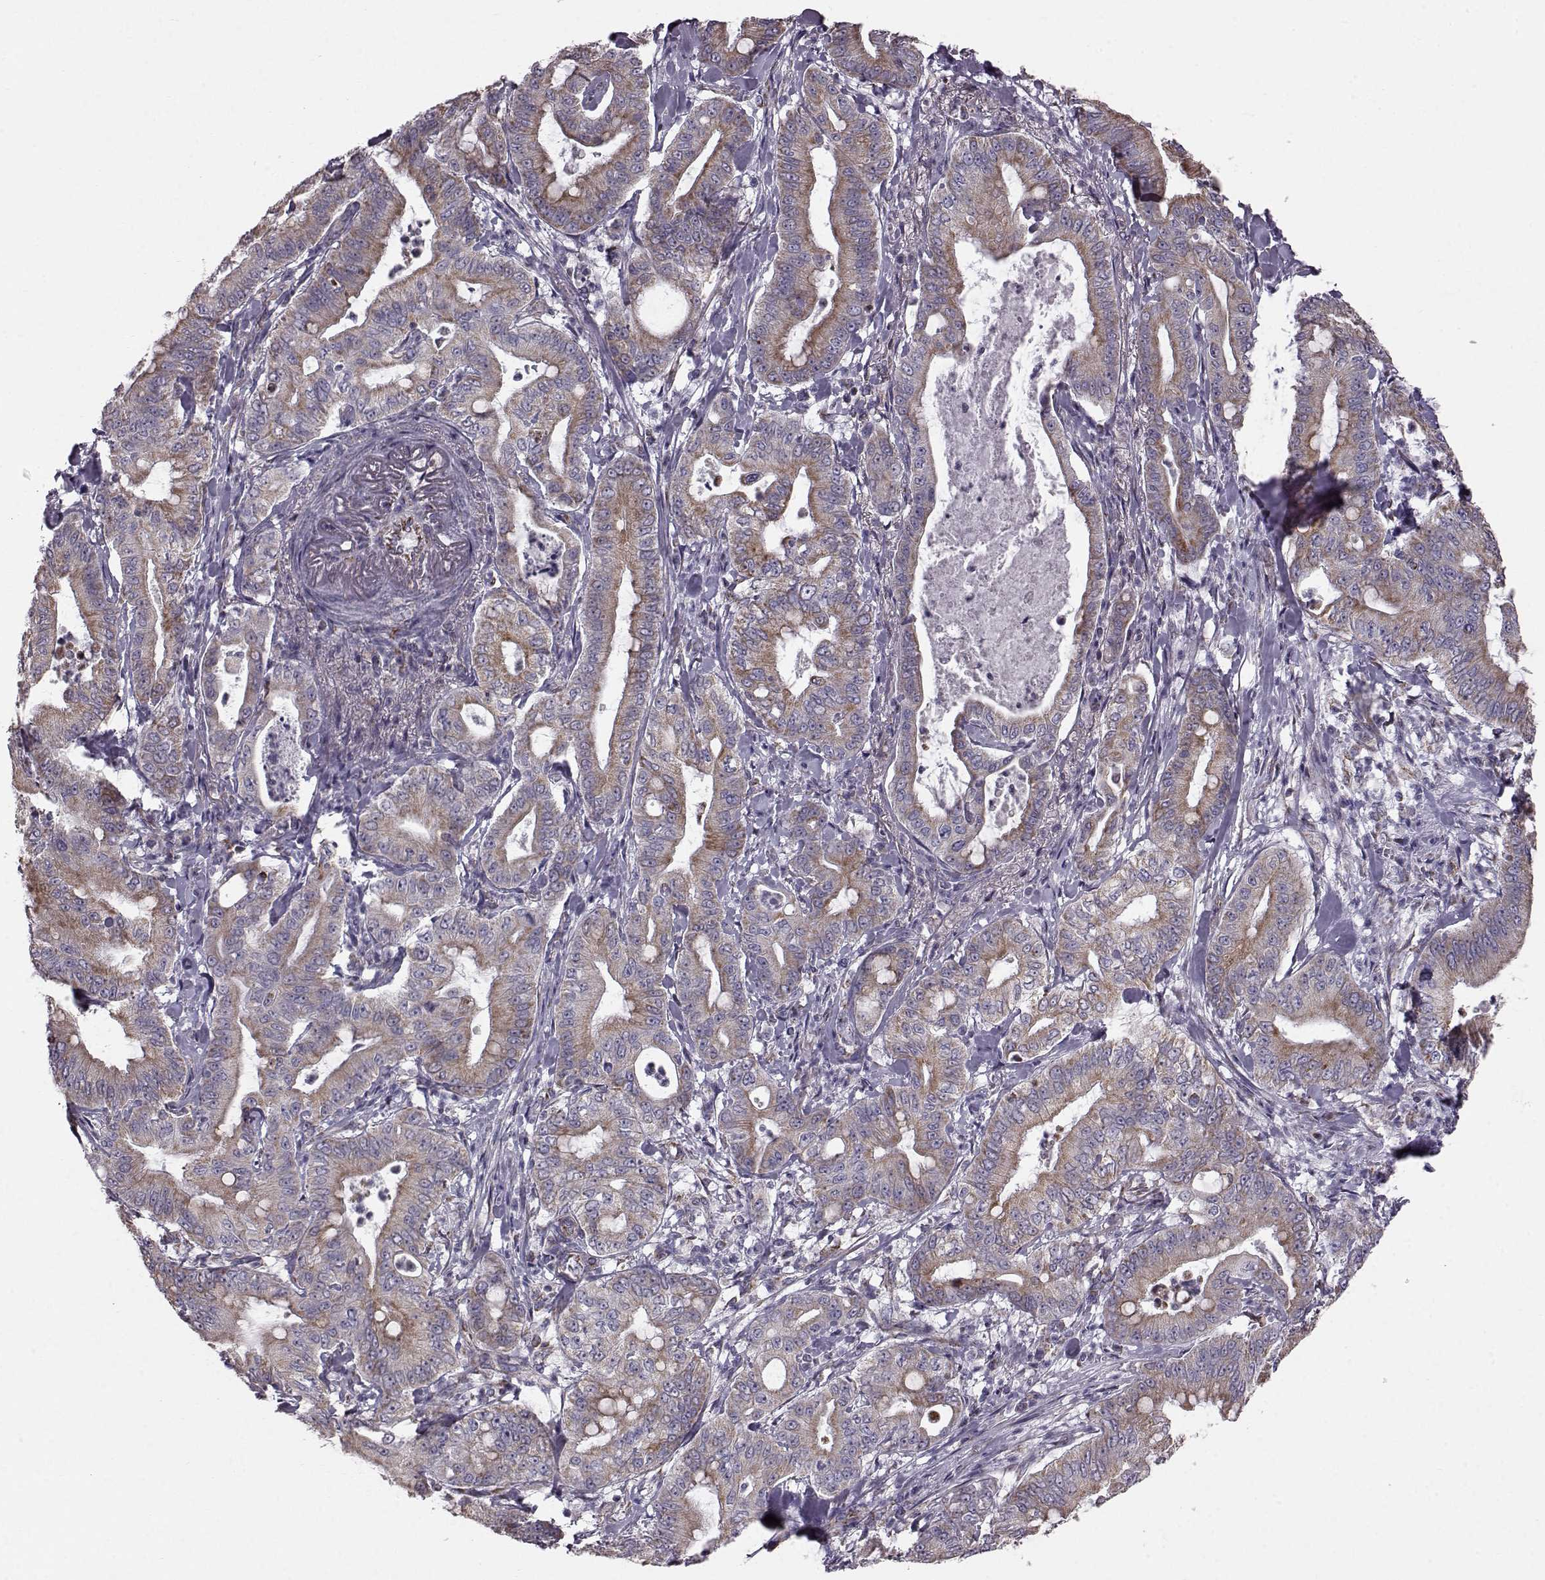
{"staining": {"intensity": "moderate", "quantity": ">75%", "location": "cytoplasmic/membranous"}, "tissue": "pancreatic cancer", "cell_type": "Tumor cells", "image_type": "cancer", "snomed": [{"axis": "morphology", "description": "Adenocarcinoma, NOS"}, {"axis": "topography", "description": "Pancreas"}], "caption": "Pancreatic cancer was stained to show a protein in brown. There is medium levels of moderate cytoplasmic/membranous expression in about >75% of tumor cells. (DAB = brown stain, brightfield microscopy at high magnification).", "gene": "FAM8A1", "patient": {"sex": "male", "age": 71}}